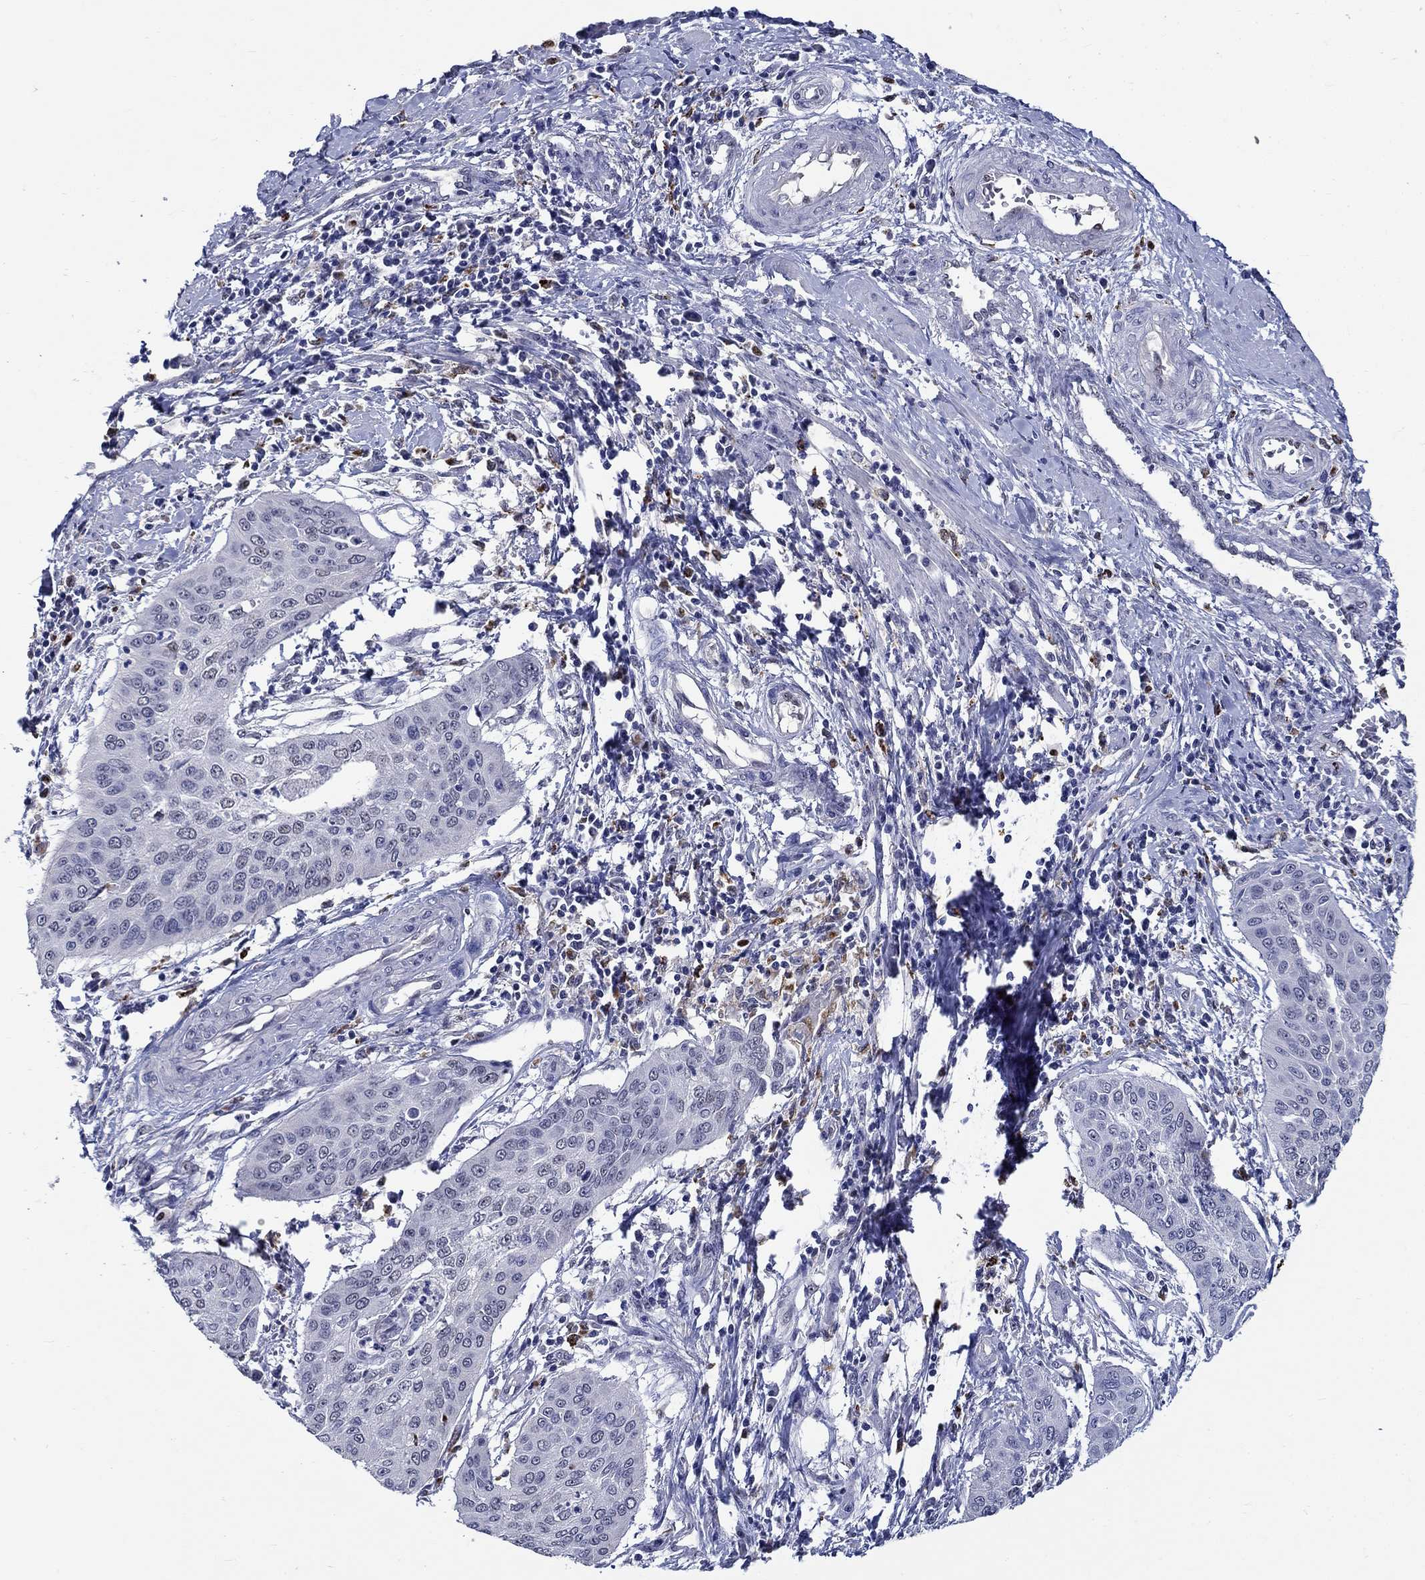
{"staining": {"intensity": "negative", "quantity": "none", "location": "none"}, "tissue": "cervical cancer", "cell_type": "Tumor cells", "image_type": "cancer", "snomed": [{"axis": "morphology", "description": "Squamous cell carcinoma, NOS"}, {"axis": "topography", "description": "Cervix"}], "caption": "IHC image of neoplastic tissue: cervical cancer stained with DAB (3,3'-diaminobenzidine) exhibits no significant protein staining in tumor cells.", "gene": "GATA2", "patient": {"sex": "female", "age": 39}}